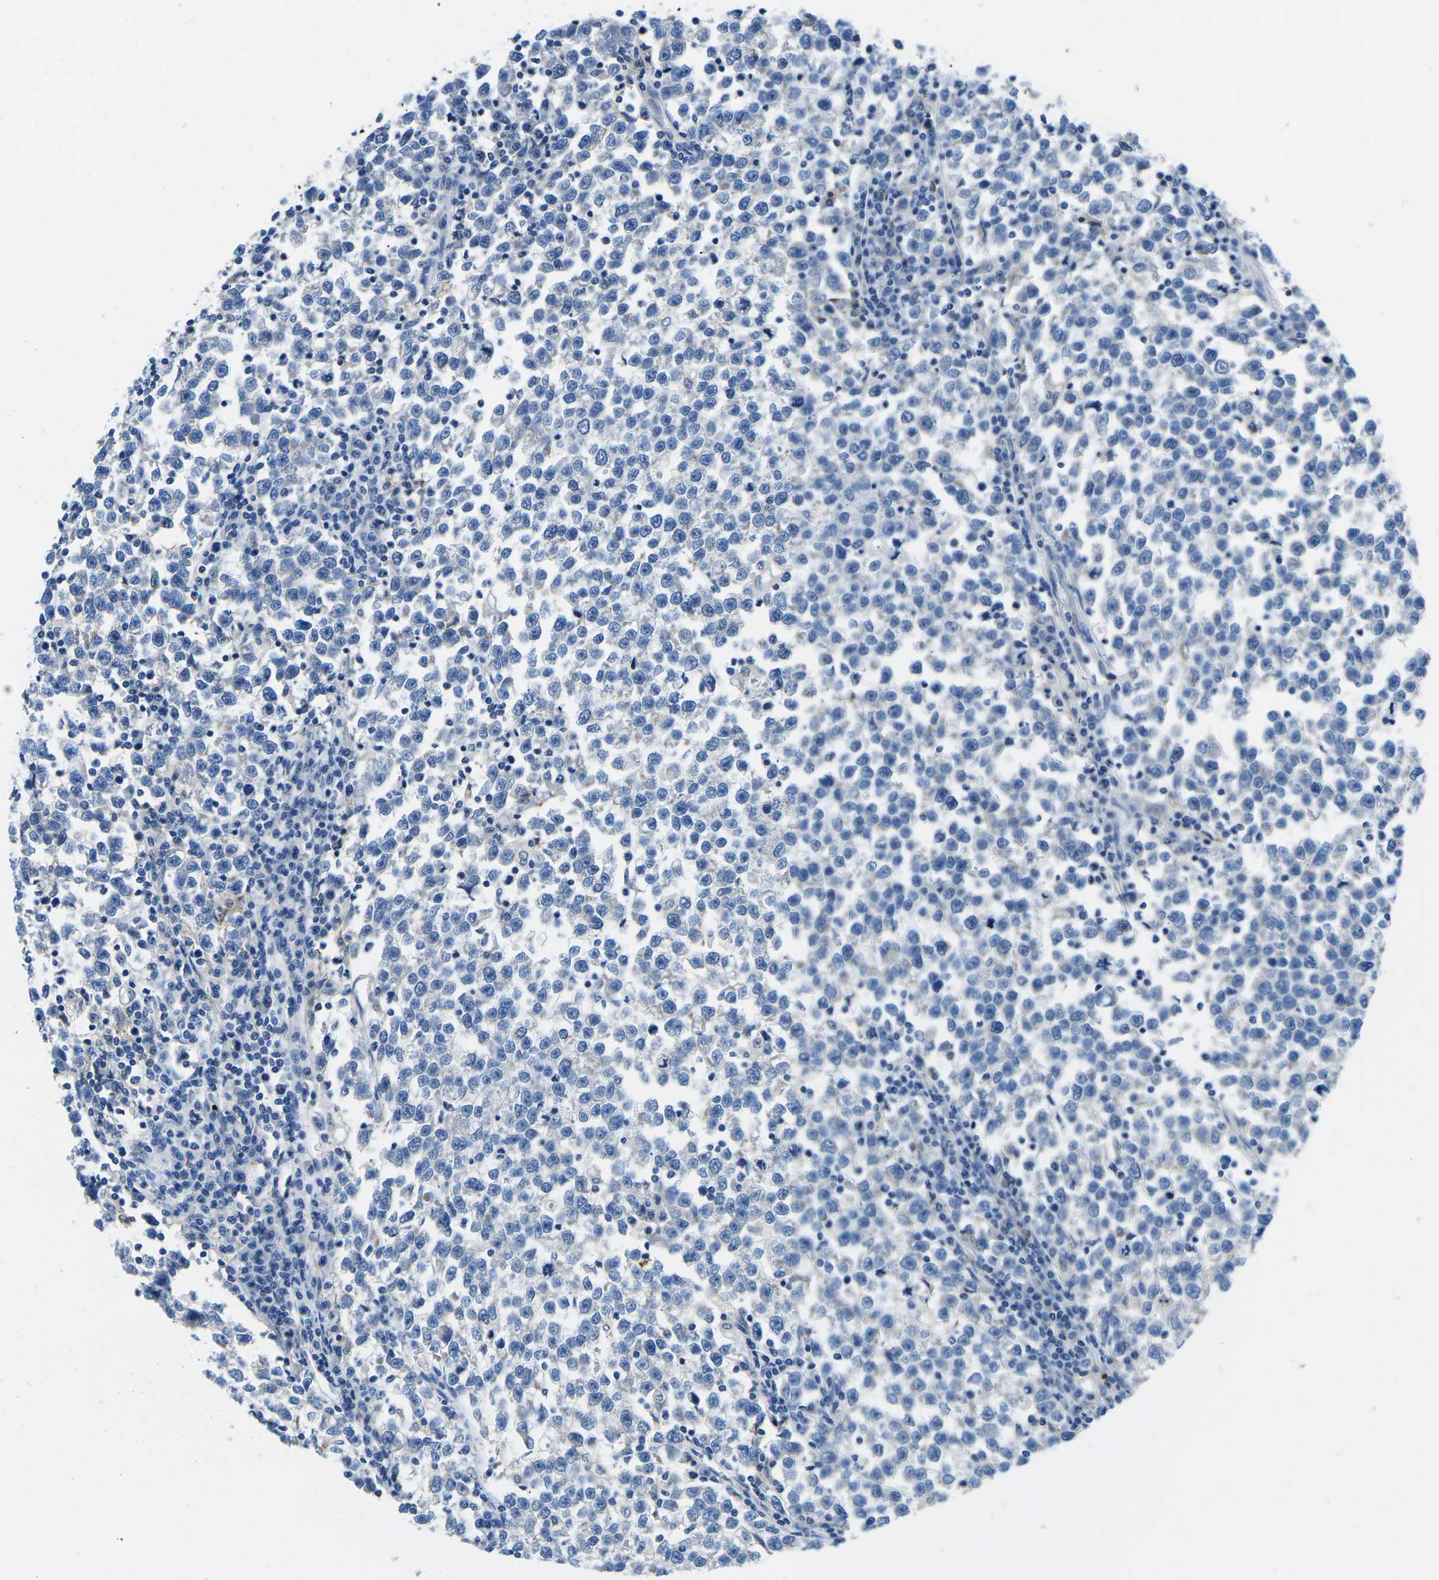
{"staining": {"intensity": "negative", "quantity": "none", "location": "none"}, "tissue": "testis cancer", "cell_type": "Tumor cells", "image_type": "cancer", "snomed": [{"axis": "morphology", "description": "Normal tissue, NOS"}, {"axis": "morphology", "description": "Seminoma, NOS"}, {"axis": "topography", "description": "Testis"}], "caption": "Micrograph shows no significant protein positivity in tumor cells of testis cancer. The staining was performed using DAB (3,3'-diaminobenzidine) to visualize the protein expression in brown, while the nuclei were stained in blue with hematoxylin (Magnification: 20x).", "gene": "TM6SF1", "patient": {"sex": "male", "age": 43}}